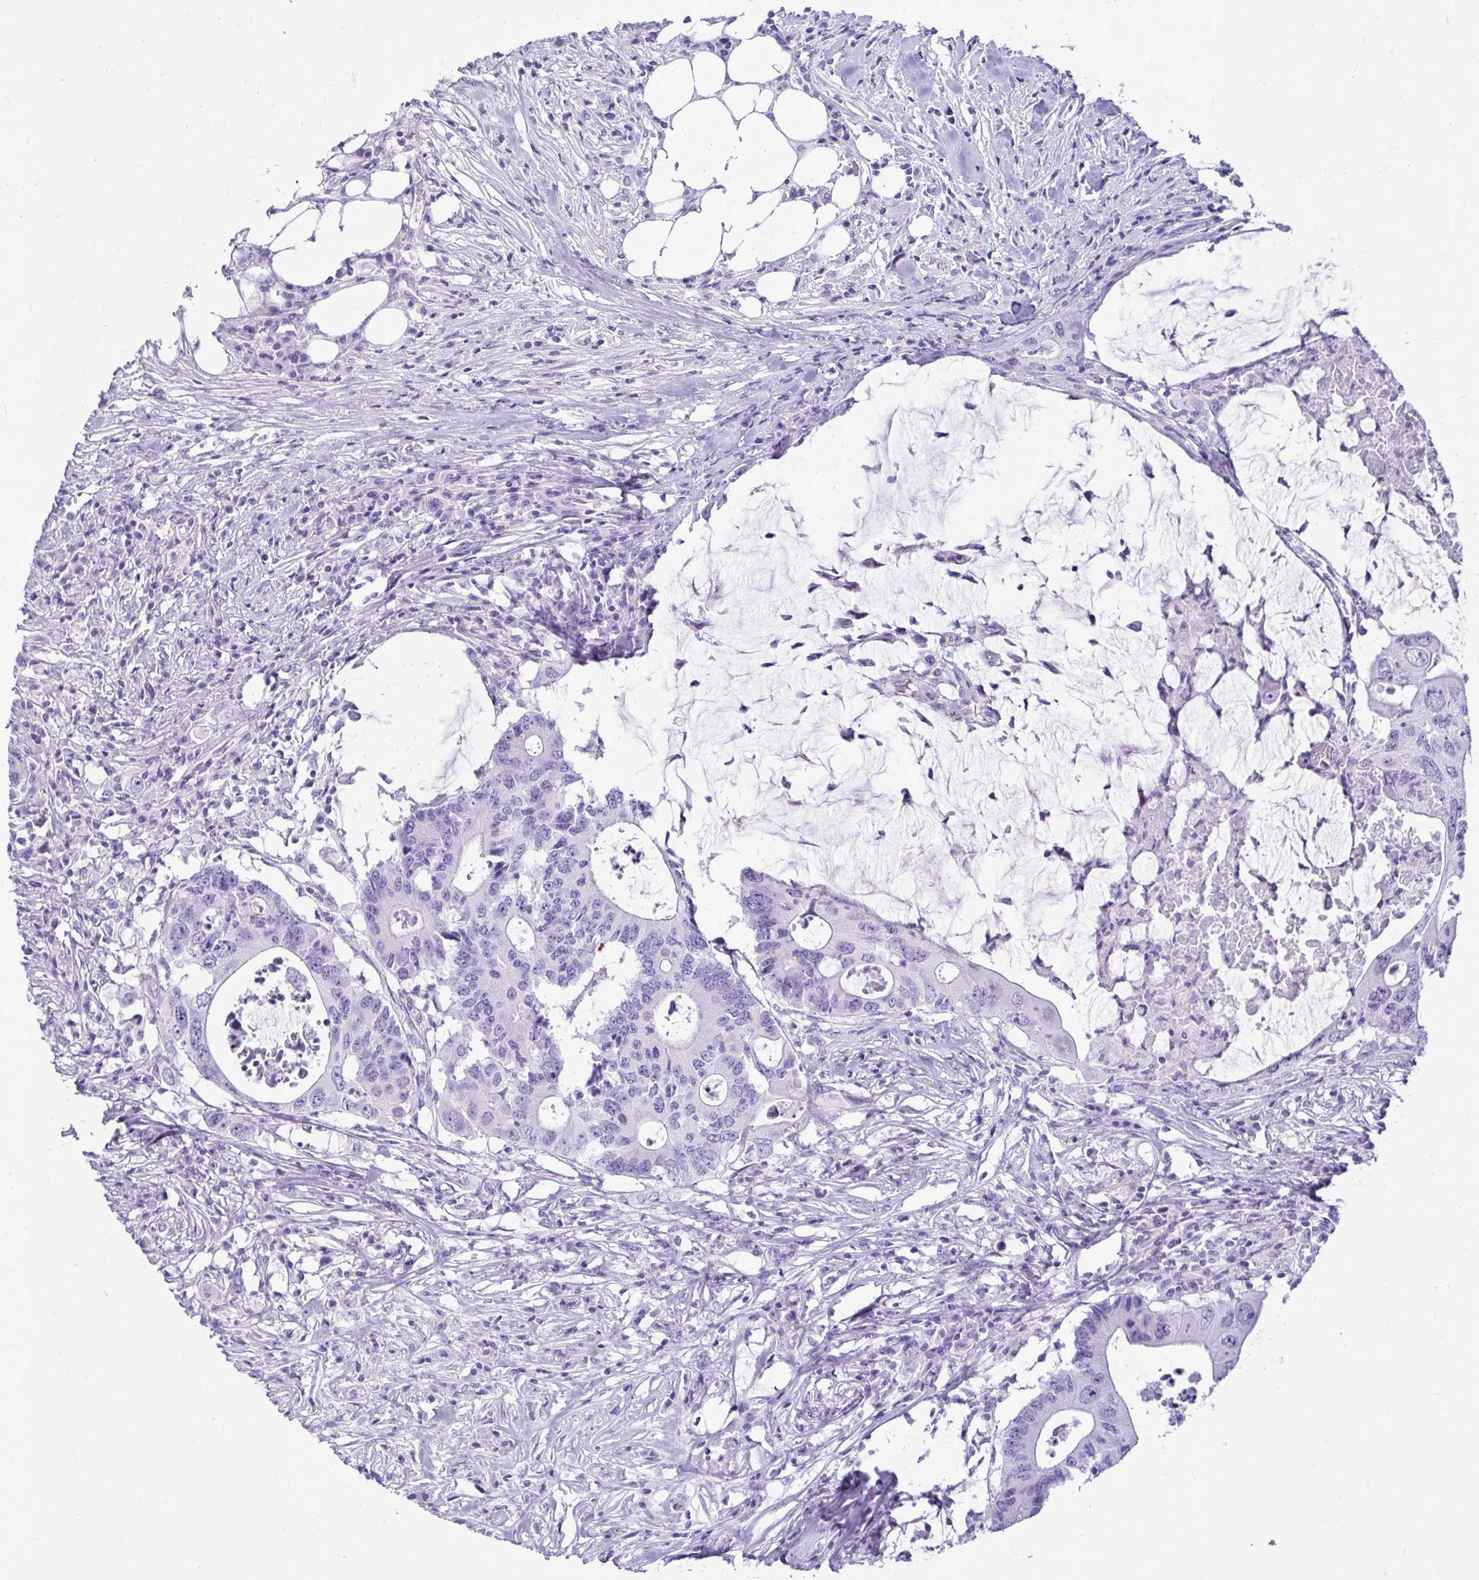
{"staining": {"intensity": "negative", "quantity": "none", "location": "none"}, "tissue": "colorectal cancer", "cell_type": "Tumor cells", "image_type": "cancer", "snomed": [{"axis": "morphology", "description": "Adenocarcinoma, NOS"}, {"axis": "topography", "description": "Colon"}], "caption": "This is an immunohistochemistry image of adenocarcinoma (colorectal). There is no staining in tumor cells.", "gene": "PELI3", "patient": {"sex": "male", "age": 71}}